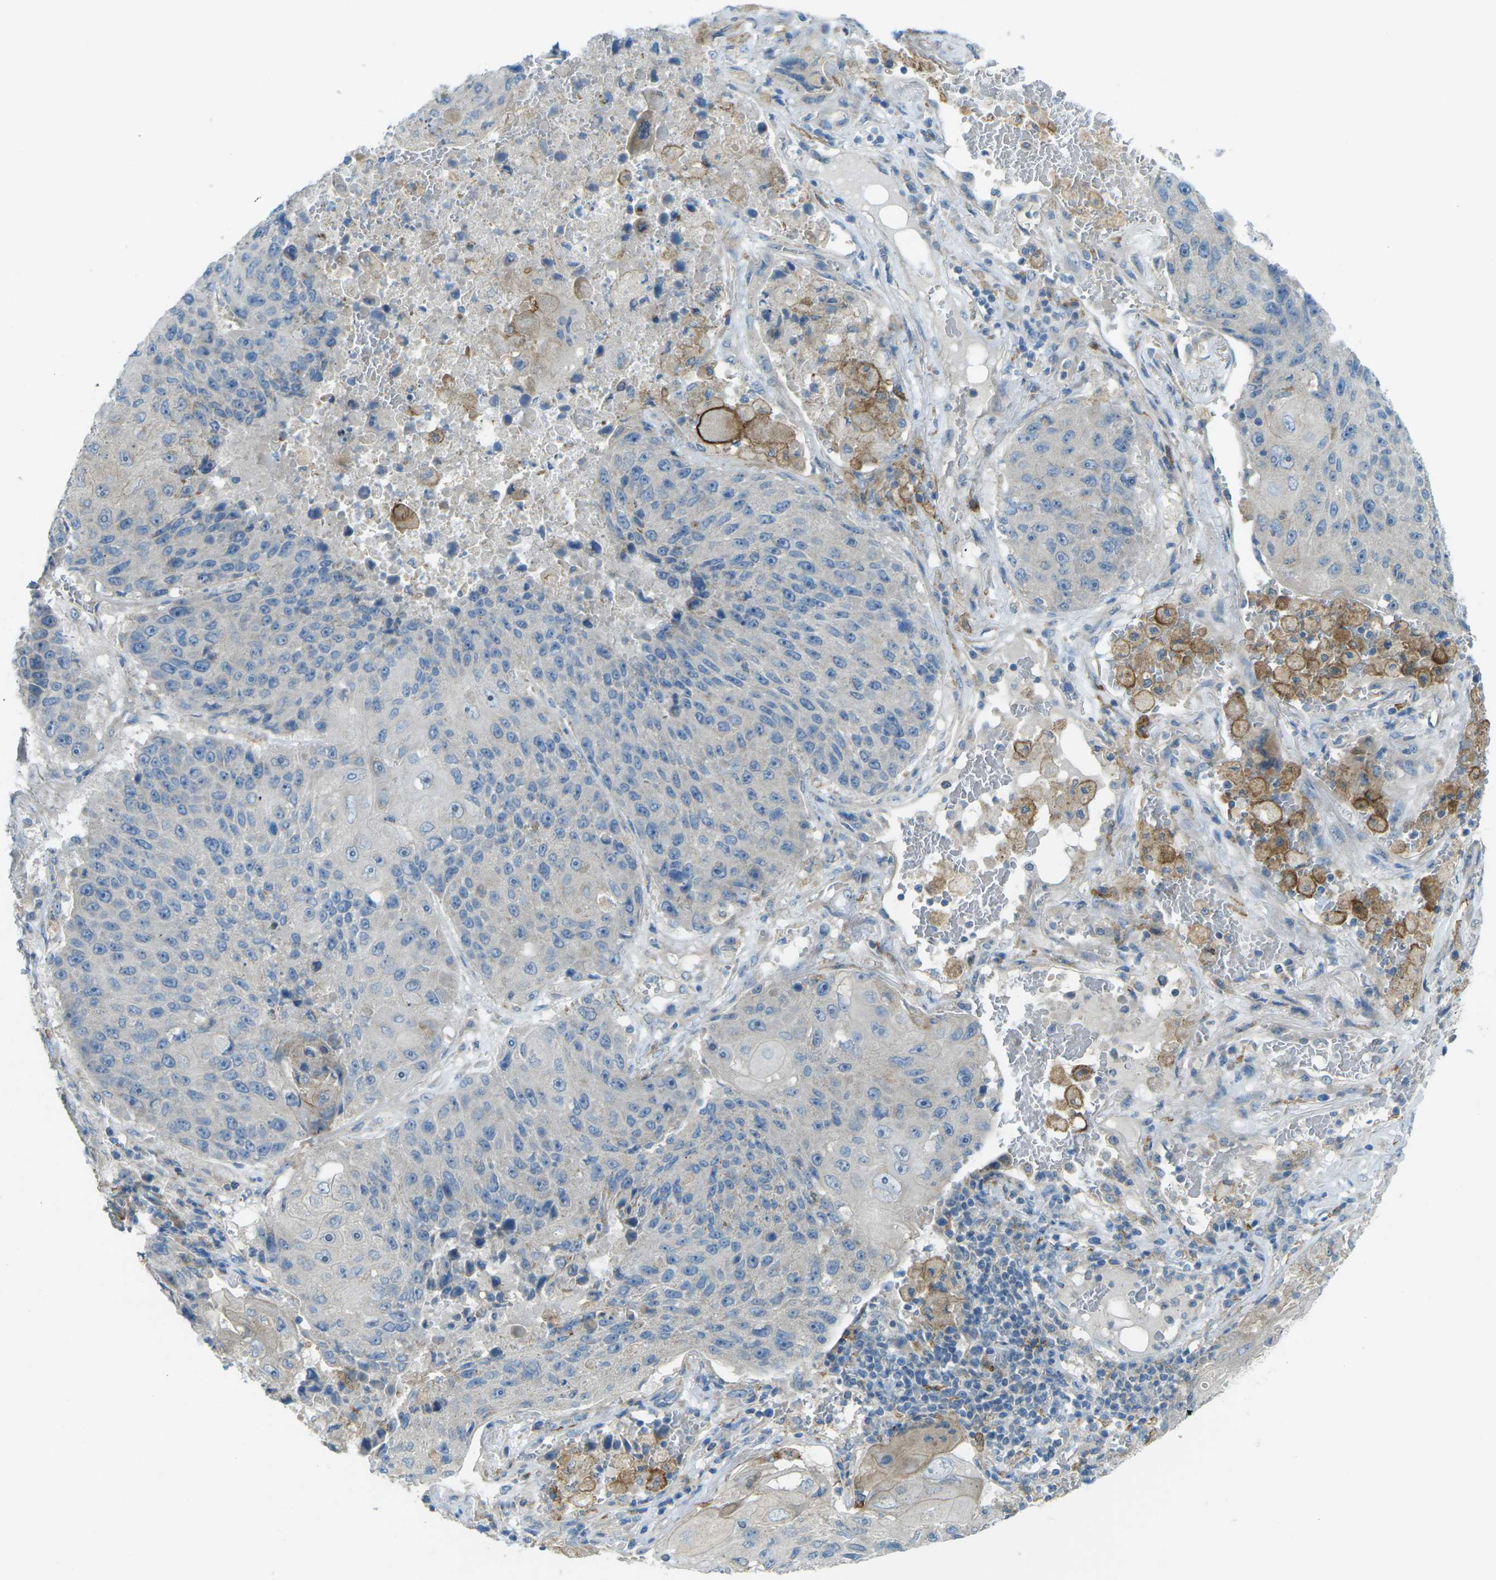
{"staining": {"intensity": "negative", "quantity": "none", "location": "none"}, "tissue": "lung cancer", "cell_type": "Tumor cells", "image_type": "cancer", "snomed": [{"axis": "morphology", "description": "Squamous cell carcinoma, NOS"}, {"axis": "topography", "description": "Lung"}], "caption": "There is no significant staining in tumor cells of squamous cell carcinoma (lung). (DAB immunohistochemistry visualized using brightfield microscopy, high magnification).", "gene": "MYLK4", "patient": {"sex": "male", "age": 61}}